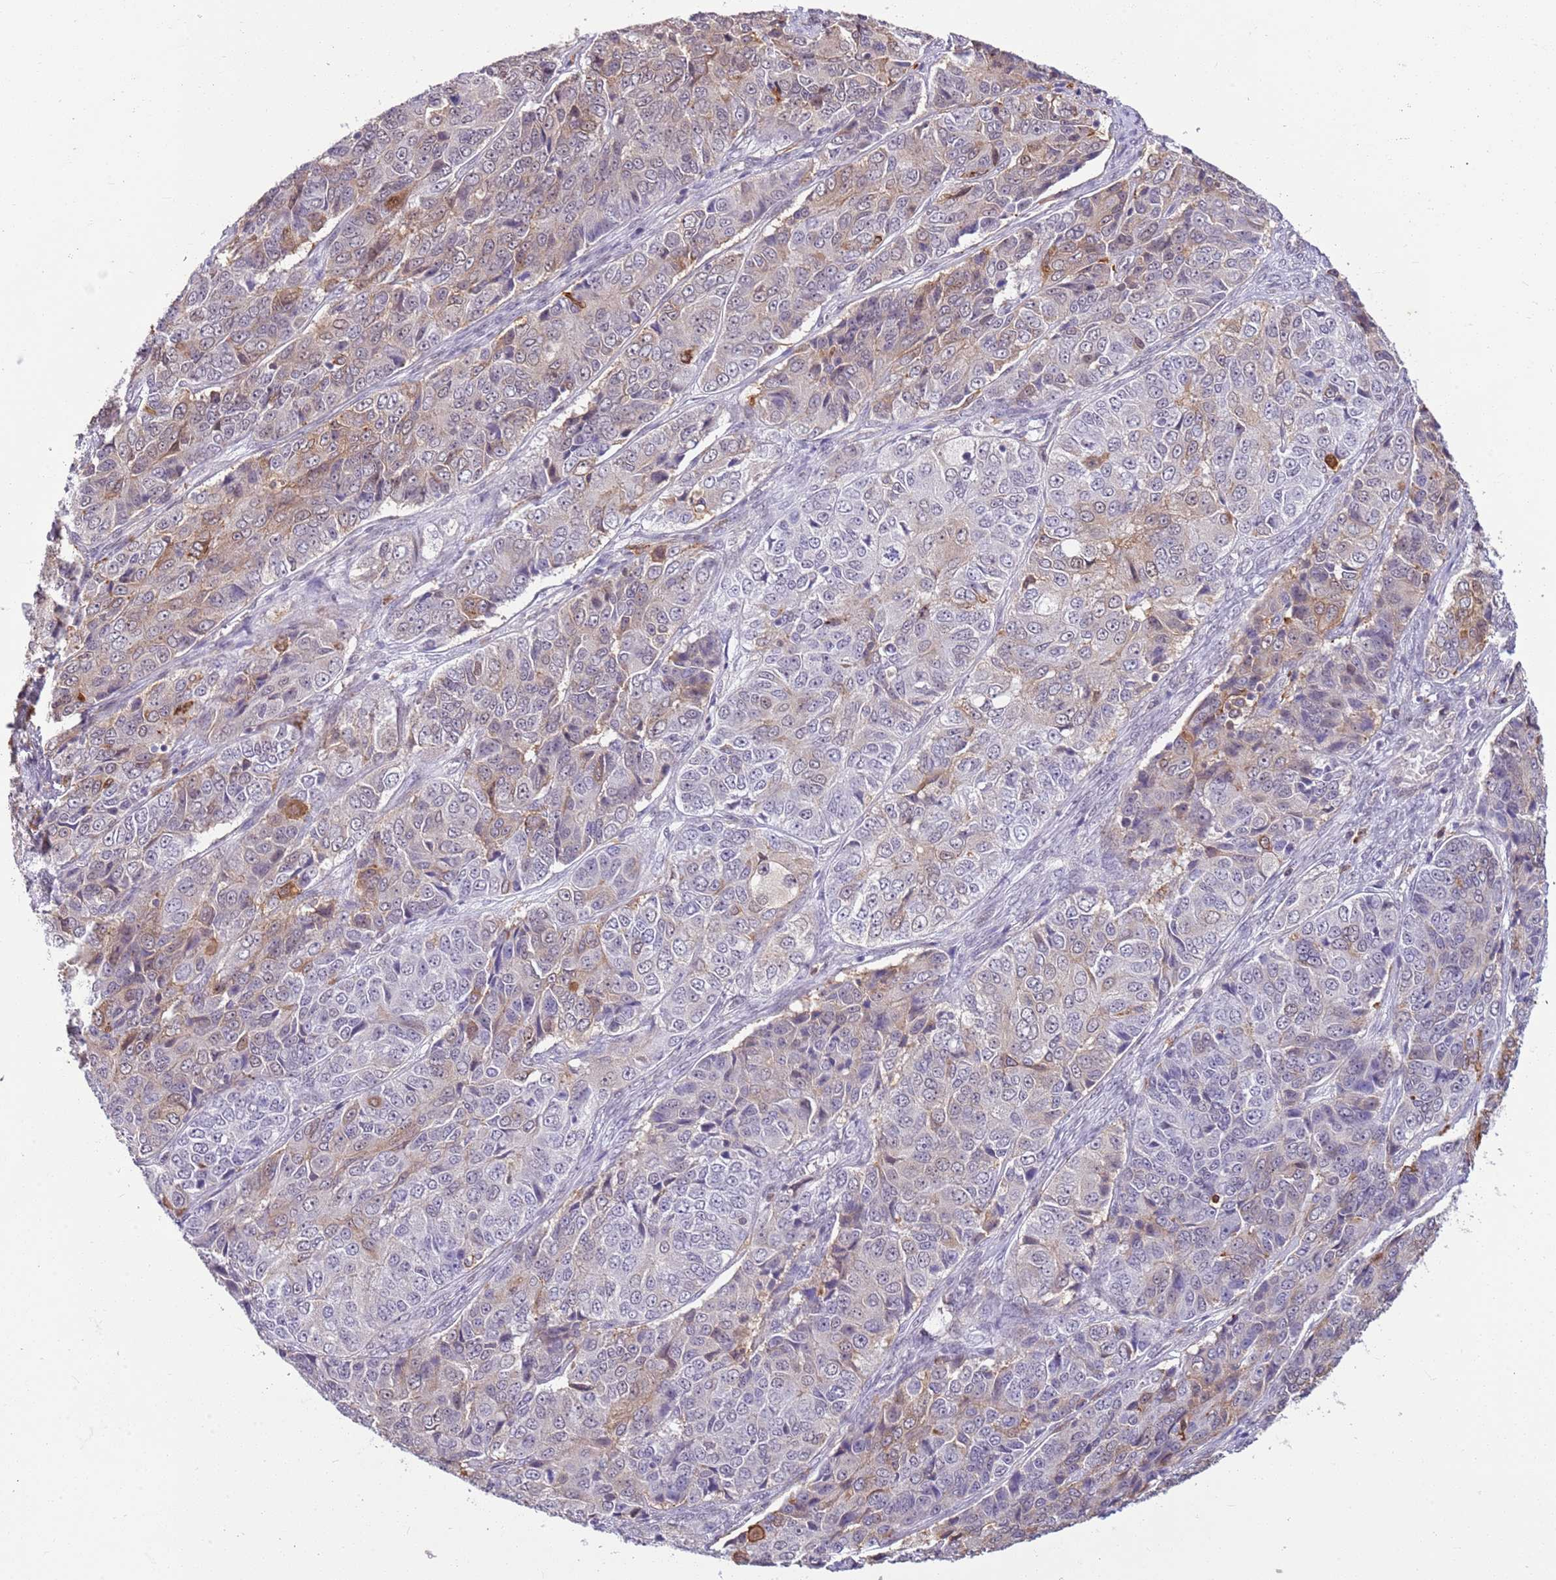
{"staining": {"intensity": "weak", "quantity": "25%-75%", "location": "cytoplasmic/membranous"}, "tissue": "ovarian cancer", "cell_type": "Tumor cells", "image_type": "cancer", "snomed": [{"axis": "morphology", "description": "Carcinoma, endometroid"}, {"axis": "topography", "description": "Ovary"}], "caption": "Human ovarian endometroid carcinoma stained for a protein (brown) reveals weak cytoplasmic/membranous positive positivity in approximately 25%-75% of tumor cells.", "gene": "DHX32", "patient": {"sex": "female", "age": 51}}